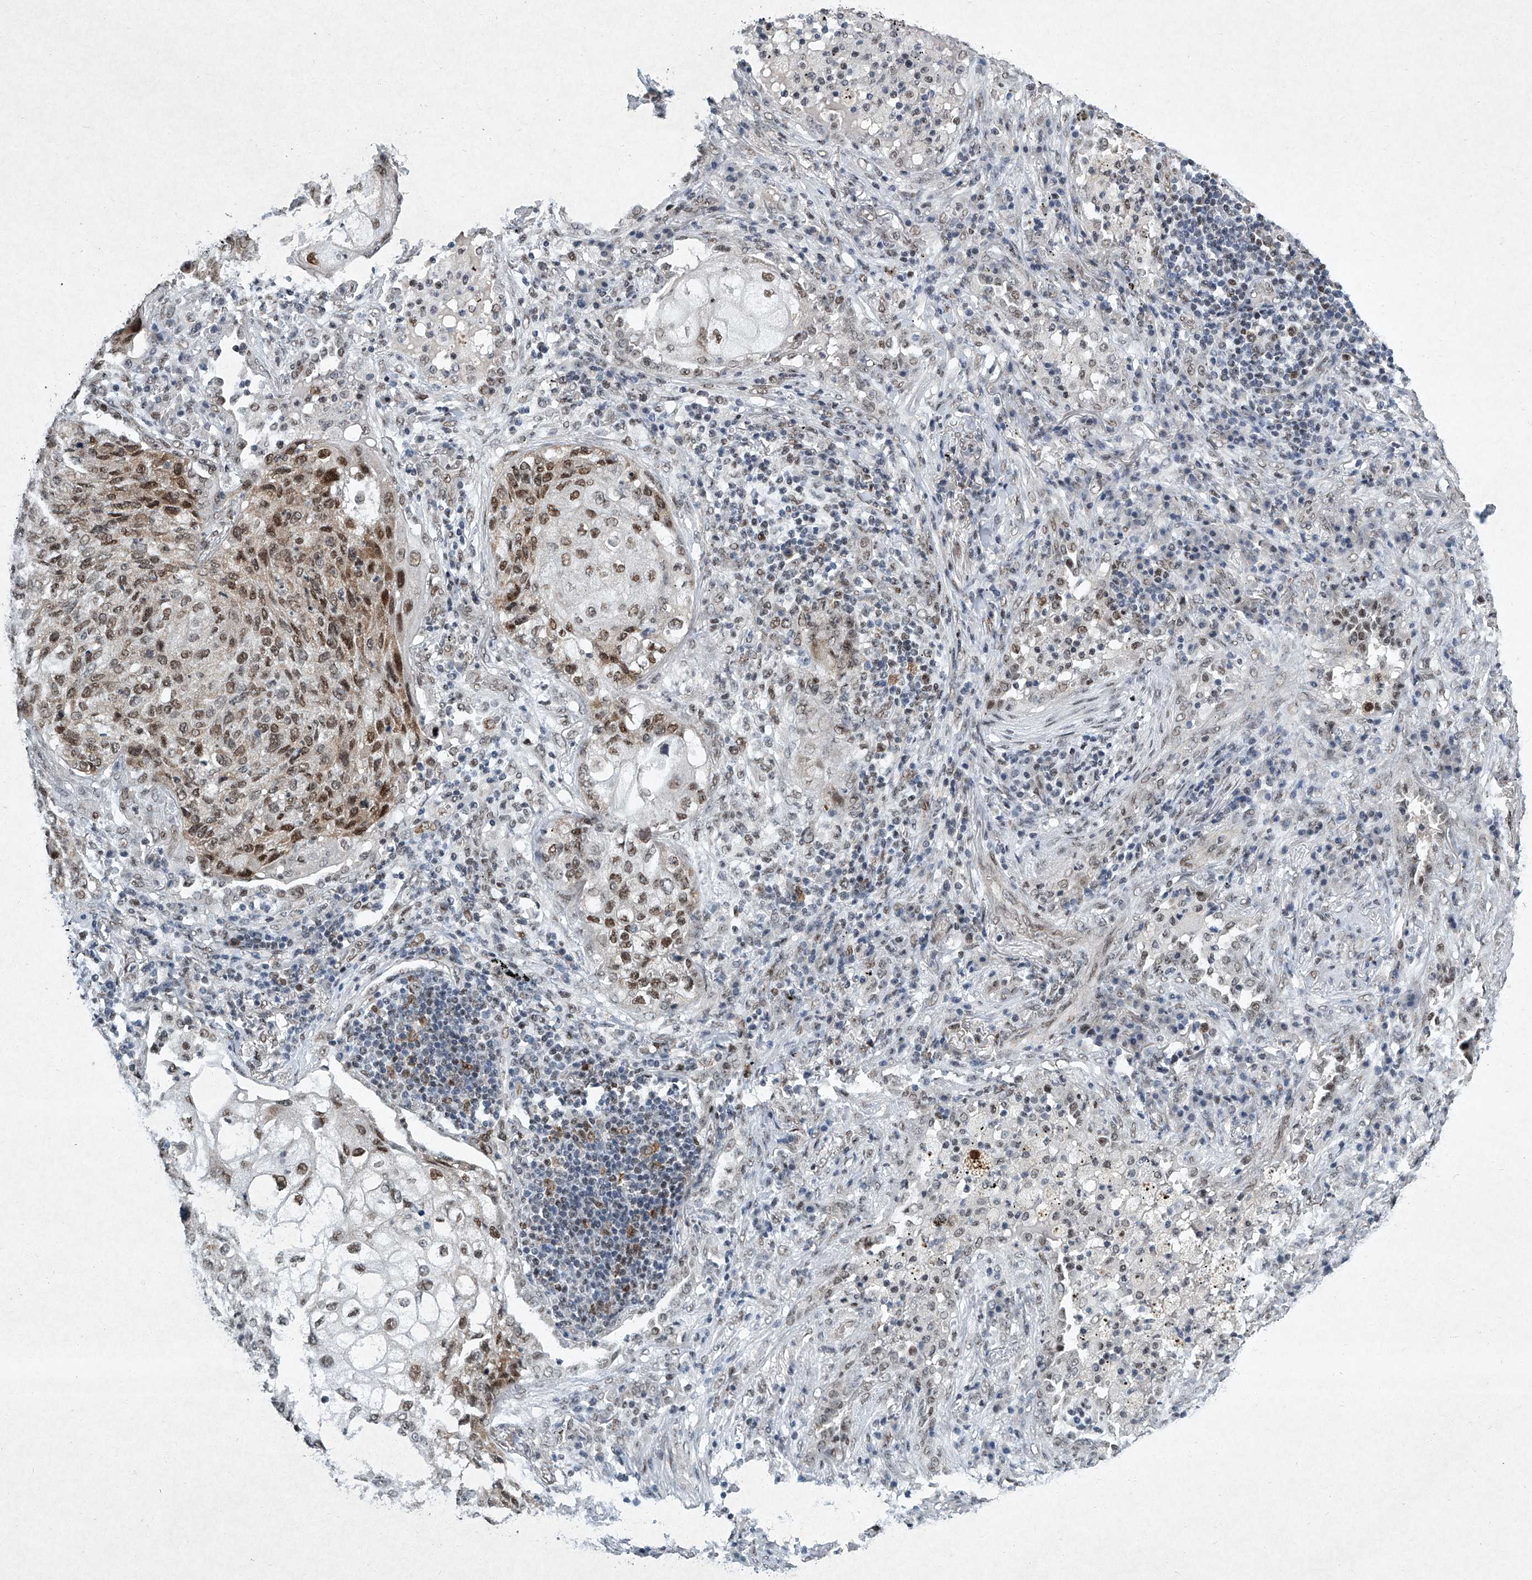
{"staining": {"intensity": "moderate", "quantity": ">75%", "location": "nuclear"}, "tissue": "lung cancer", "cell_type": "Tumor cells", "image_type": "cancer", "snomed": [{"axis": "morphology", "description": "Squamous cell carcinoma, NOS"}, {"axis": "topography", "description": "Lung"}], "caption": "DAB immunohistochemical staining of human squamous cell carcinoma (lung) exhibits moderate nuclear protein staining in approximately >75% of tumor cells.", "gene": "TFDP1", "patient": {"sex": "female", "age": 63}}